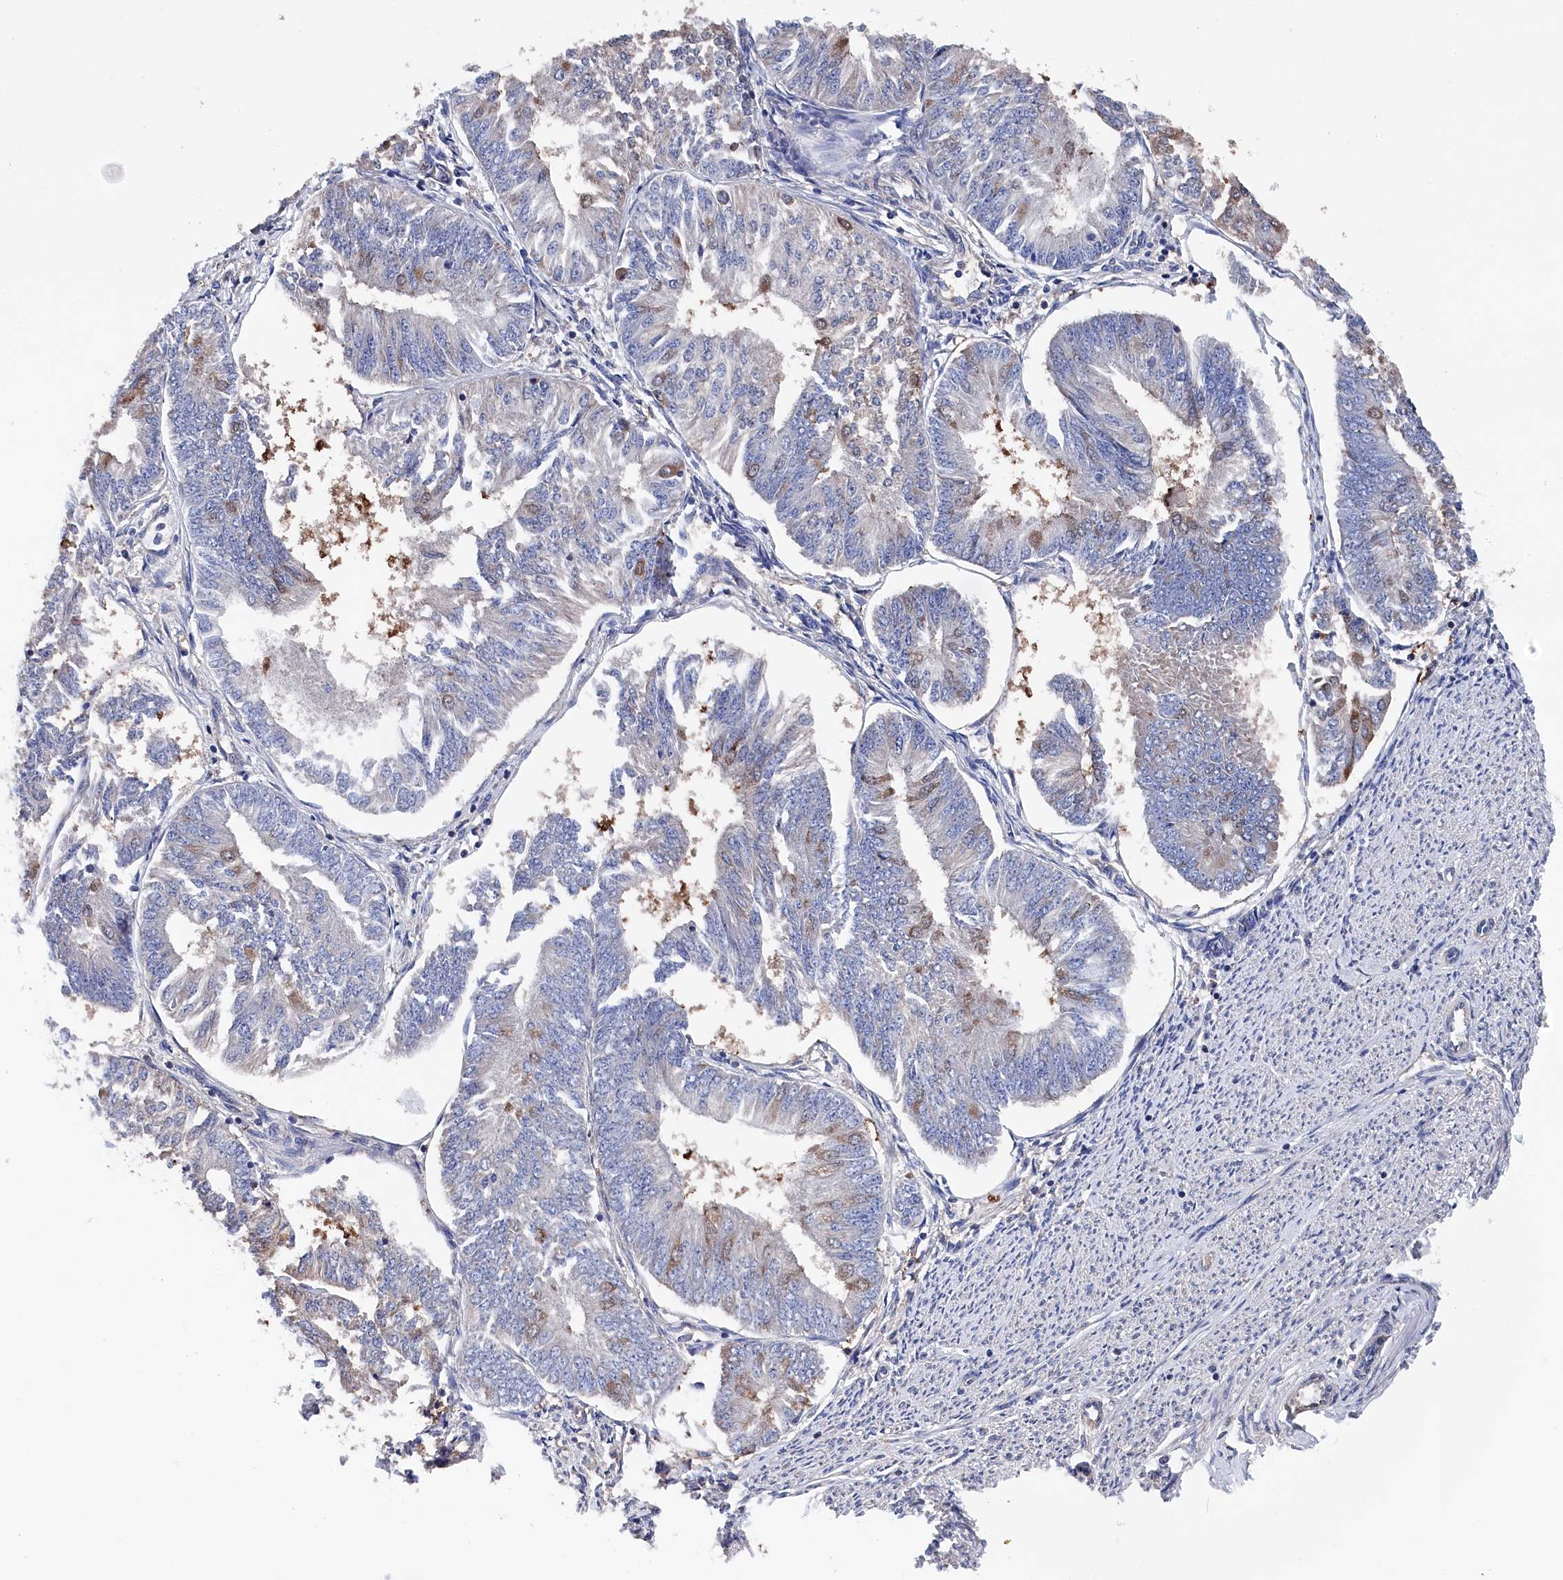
{"staining": {"intensity": "moderate", "quantity": "<25%", "location": "cytoplasmic/membranous"}, "tissue": "endometrial cancer", "cell_type": "Tumor cells", "image_type": "cancer", "snomed": [{"axis": "morphology", "description": "Adenocarcinoma, NOS"}, {"axis": "topography", "description": "Endometrium"}], "caption": "High-power microscopy captured an immunohistochemistry micrograph of endometrial cancer (adenocarcinoma), revealing moderate cytoplasmic/membranous staining in approximately <25% of tumor cells. (IHC, brightfield microscopy, high magnification).", "gene": "BHMT", "patient": {"sex": "female", "age": 58}}